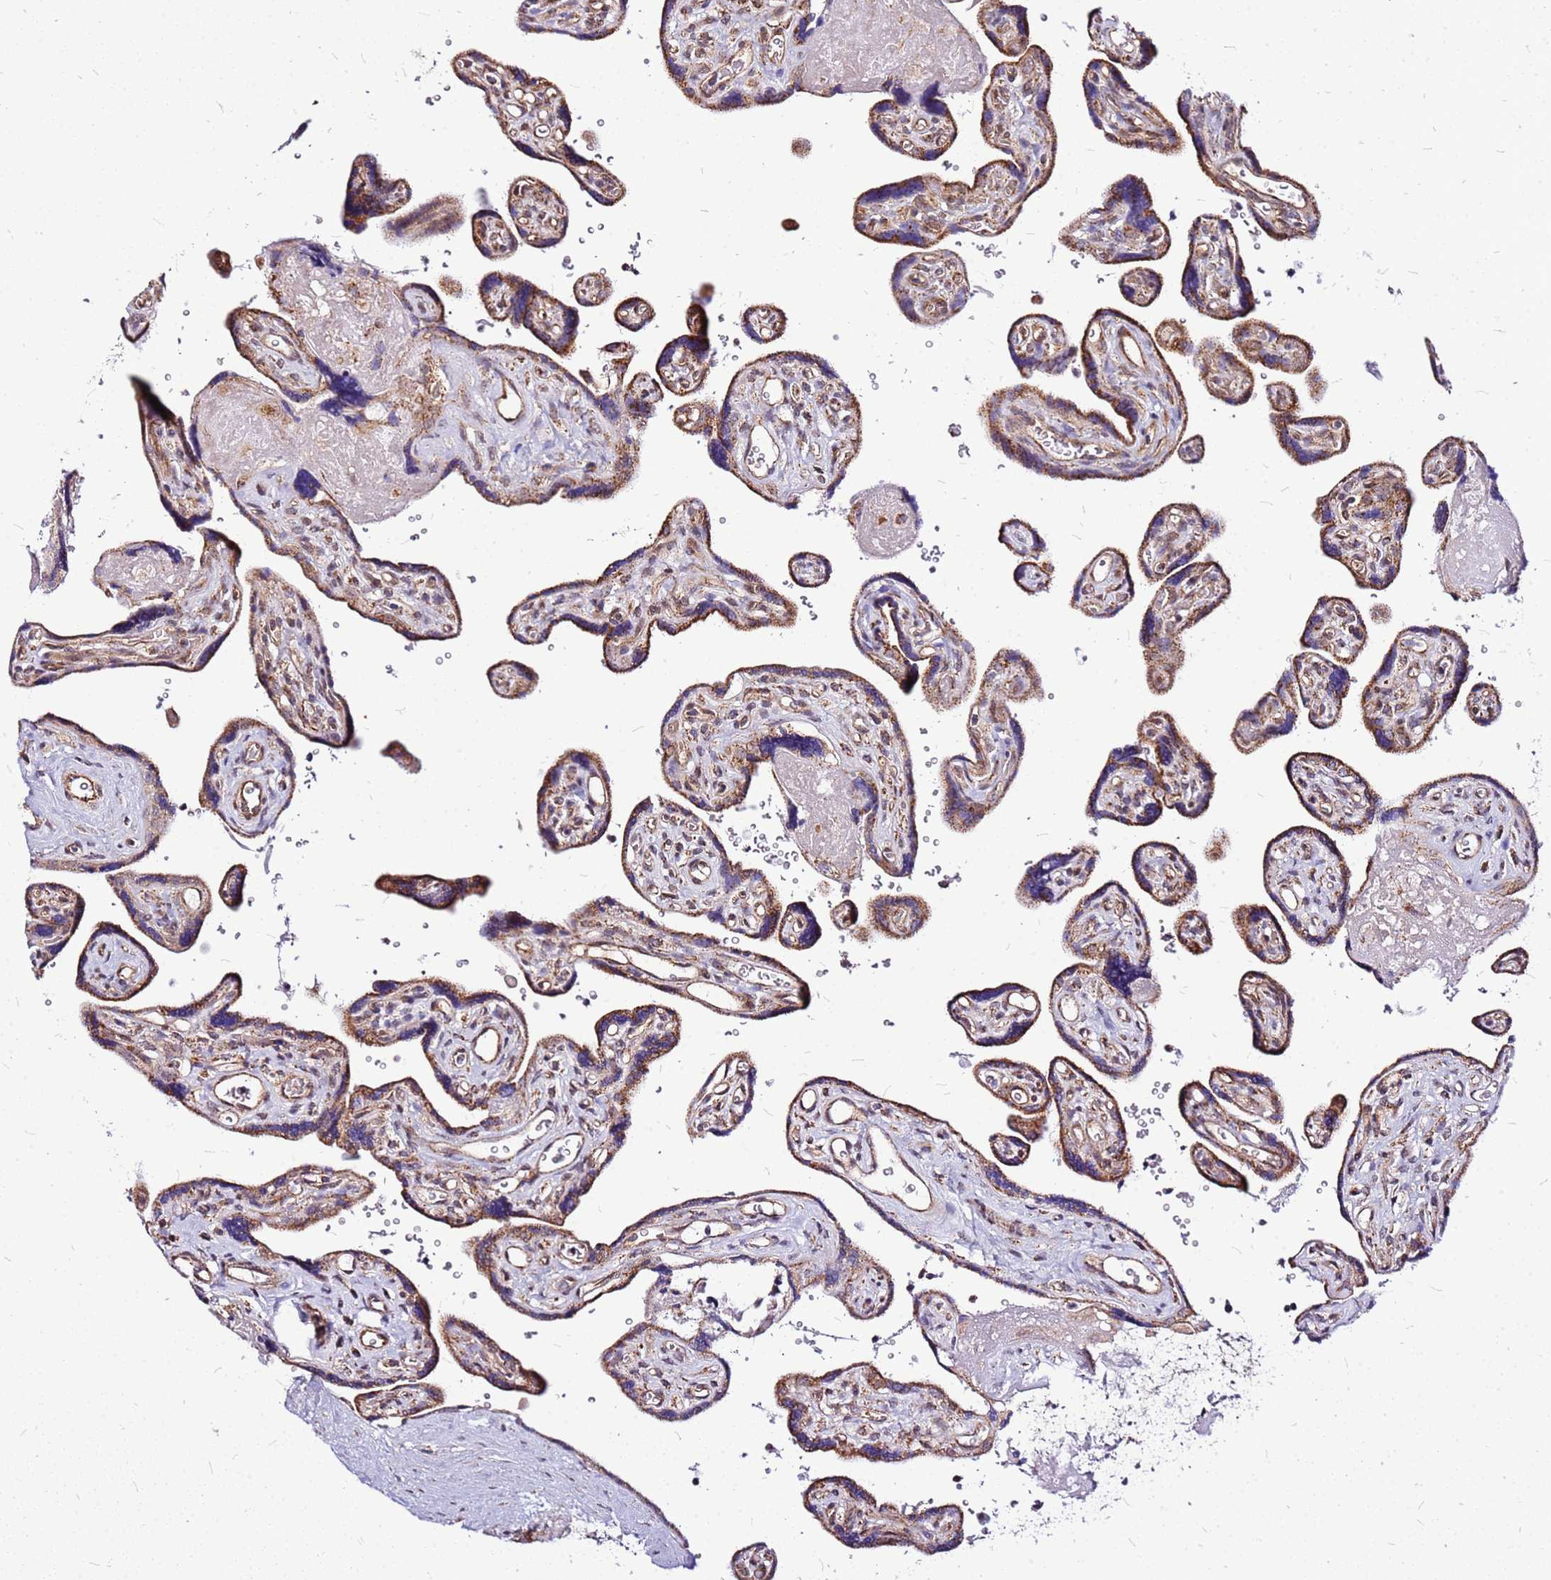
{"staining": {"intensity": "moderate", "quantity": ">75%", "location": "cytoplasmic/membranous"}, "tissue": "placenta", "cell_type": "Decidual cells", "image_type": "normal", "snomed": [{"axis": "morphology", "description": "Normal tissue, NOS"}, {"axis": "topography", "description": "Placenta"}], "caption": "The immunohistochemical stain shows moderate cytoplasmic/membranous staining in decidual cells of benign placenta. (IHC, brightfield microscopy, high magnification).", "gene": "OR51T1", "patient": {"sex": "female", "age": 39}}